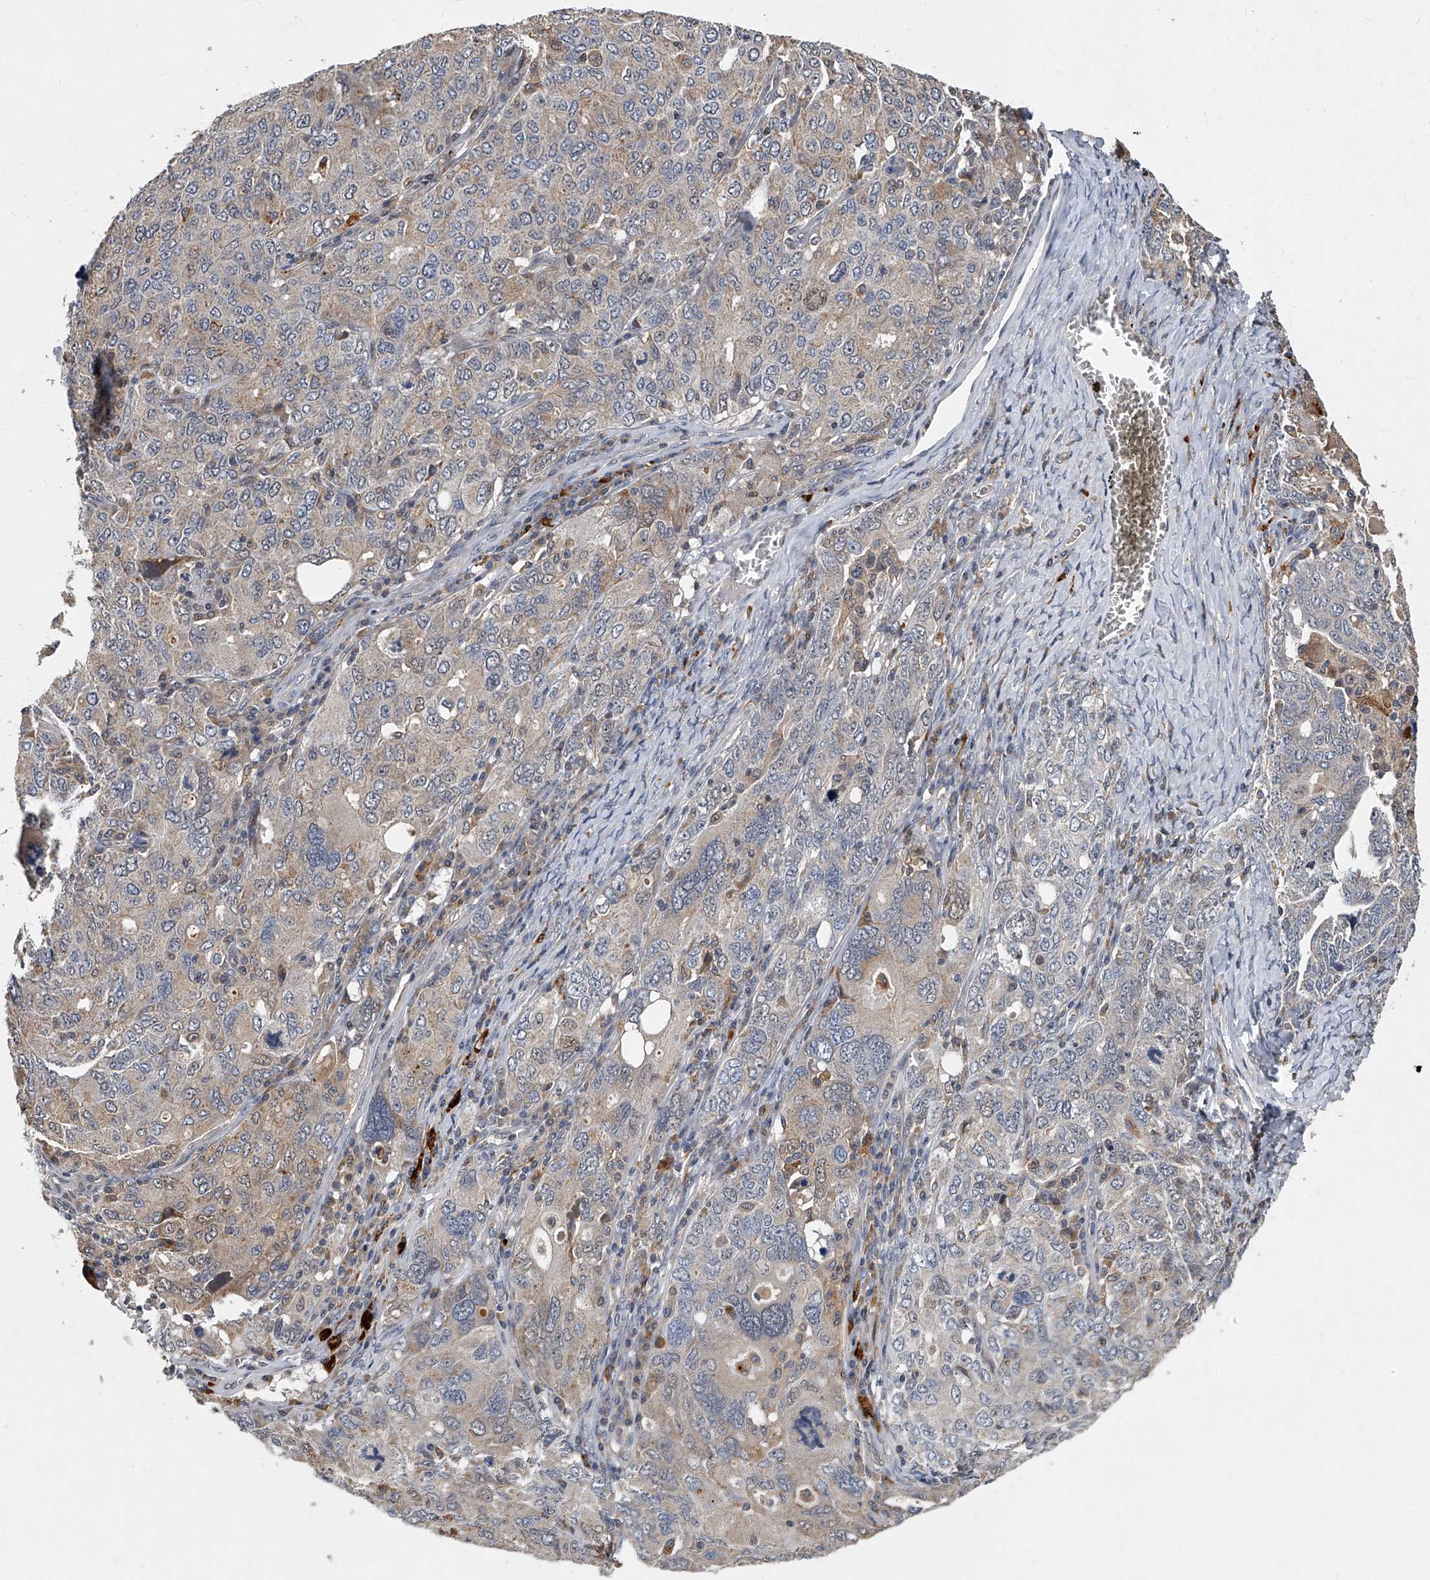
{"staining": {"intensity": "weak", "quantity": "25%-75%", "location": "cytoplasmic/membranous"}, "tissue": "ovarian cancer", "cell_type": "Tumor cells", "image_type": "cancer", "snomed": [{"axis": "morphology", "description": "Carcinoma, endometroid"}, {"axis": "topography", "description": "Ovary"}], "caption": "DAB (3,3'-diaminobenzidine) immunohistochemical staining of ovarian endometroid carcinoma demonstrates weak cytoplasmic/membranous protein positivity in approximately 25%-75% of tumor cells.", "gene": "JAG2", "patient": {"sex": "female", "age": 62}}